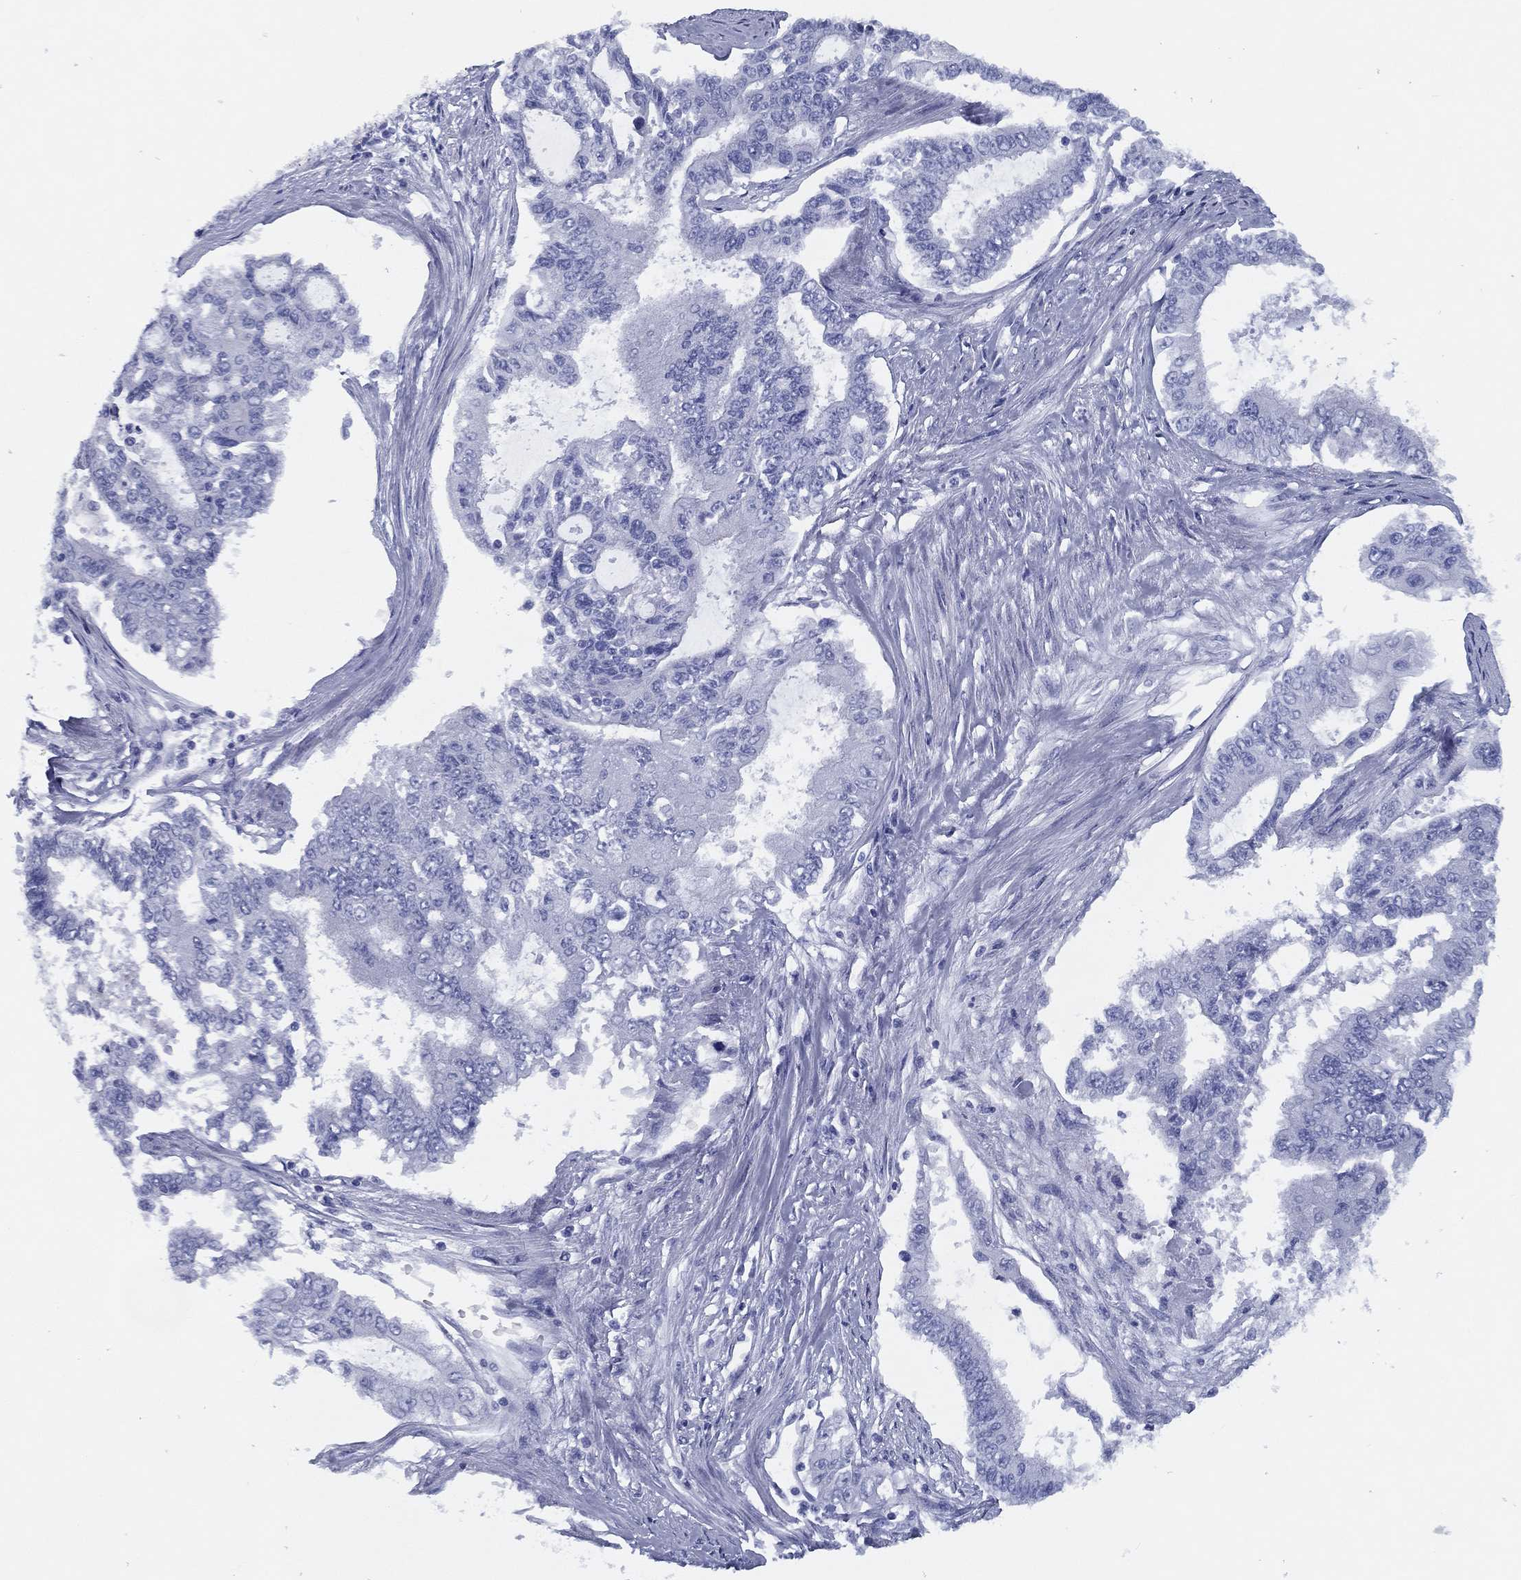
{"staining": {"intensity": "negative", "quantity": "none", "location": "none"}, "tissue": "endometrial cancer", "cell_type": "Tumor cells", "image_type": "cancer", "snomed": [{"axis": "morphology", "description": "Adenocarcinoma, NOS"}, {"axis": "topography", "description": "Uterus"}], "caption": "Immunohistochemical staining of adenocarcinoma (endometrial) exhibits no significant staining in tumor cells. Nuclei are stained in blue.", "gene": "TMEM252", "patient": {"sex": "female", "age": 59}}